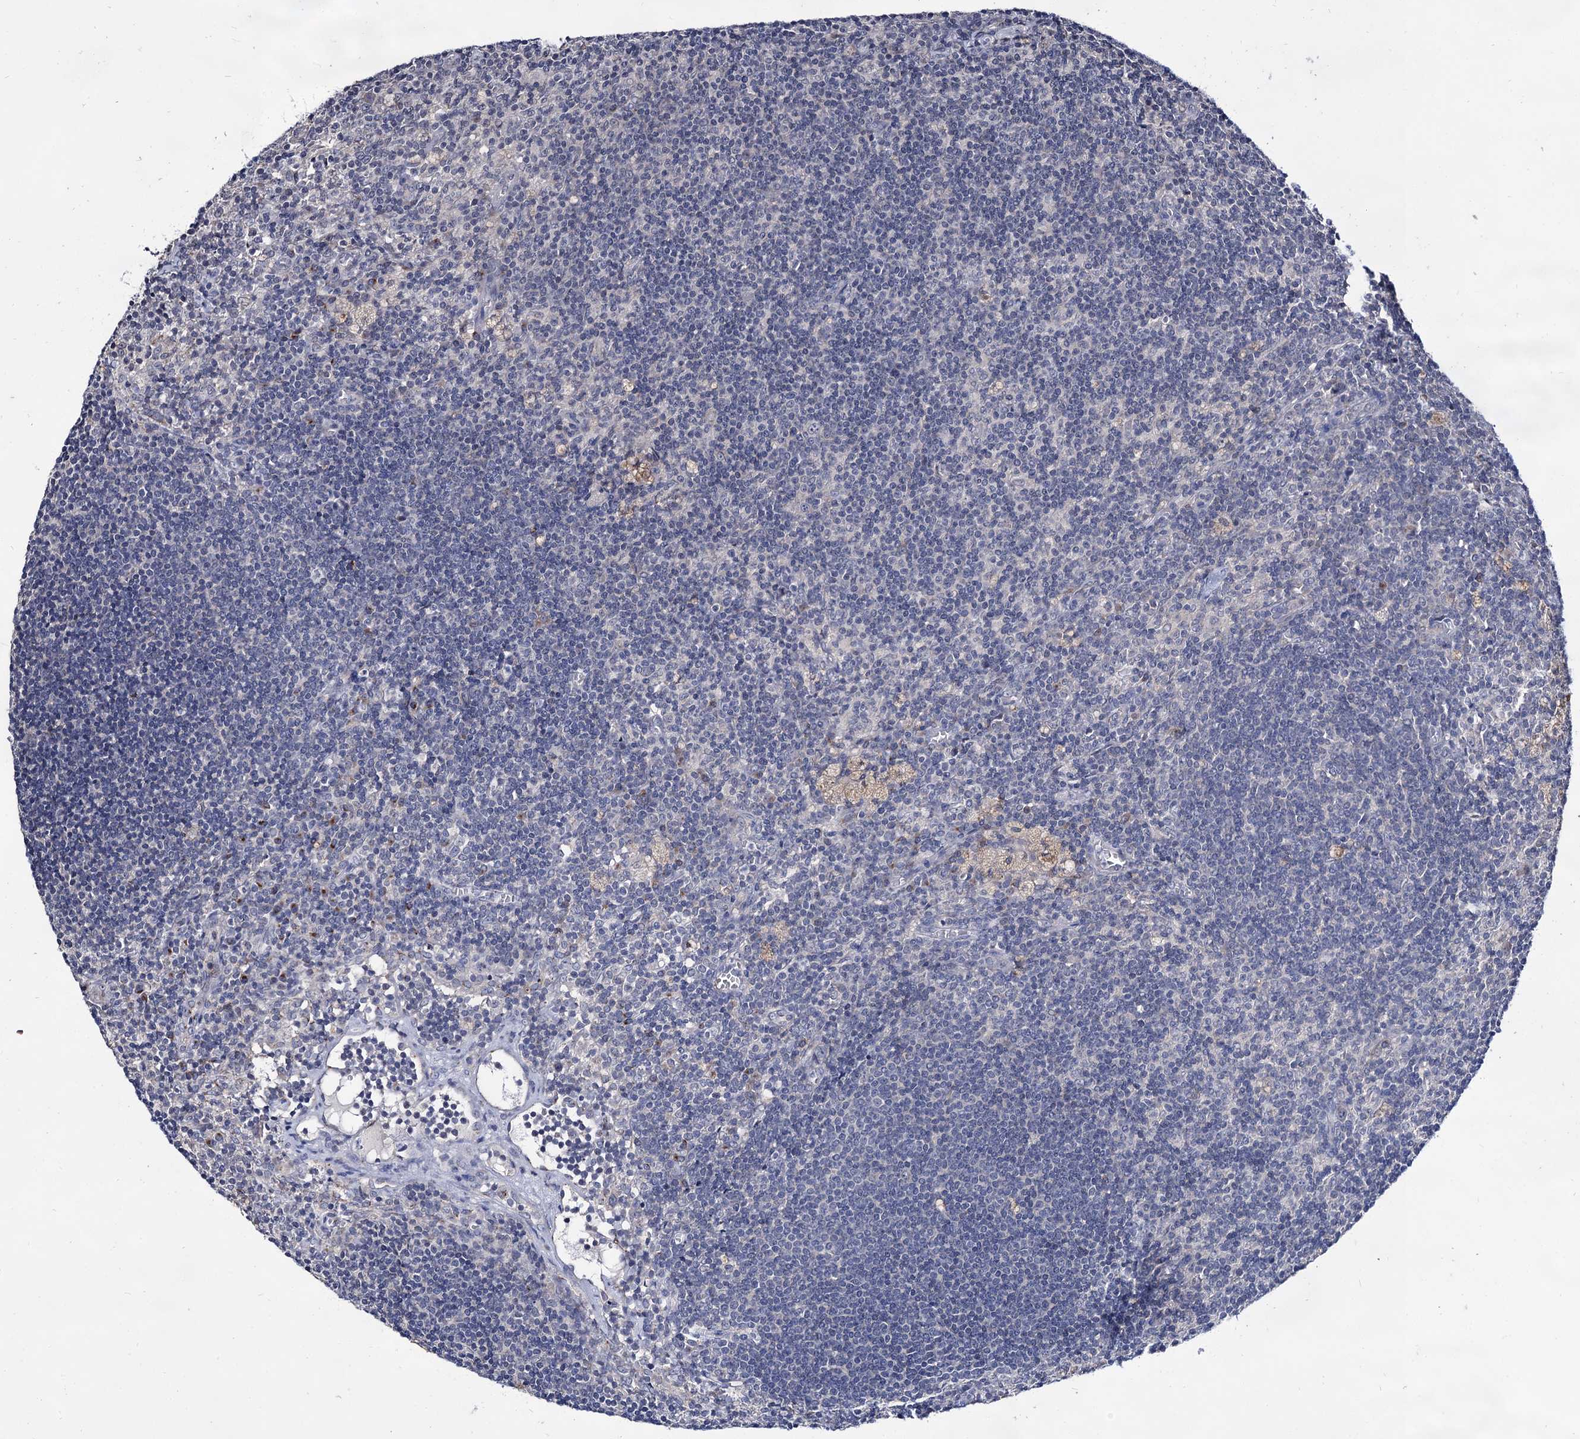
{"staining": {"intensity": "negative", "quantity": "none", "location": "none"}, "tissue": "lymph node", "cell_type": "Germinal center cells", "image_type": "normal", "snomed": [{"axis": "morphology", "description": "Normal tissue, NOS"}, {"axis": "topography", "description": "Lymph node"}], "caption": "A histopathology image of lymph node stained for a protein exhibits no brown staining in germinal center cells. Brightfield microscopy of IHC stained with DAB (3,3'-diaminobenzidine) (brown) and hematoxylin (blue), captured at high magnification.", "gene": "ARFIP2", "patient": {"sex": "male", "age": 69}}